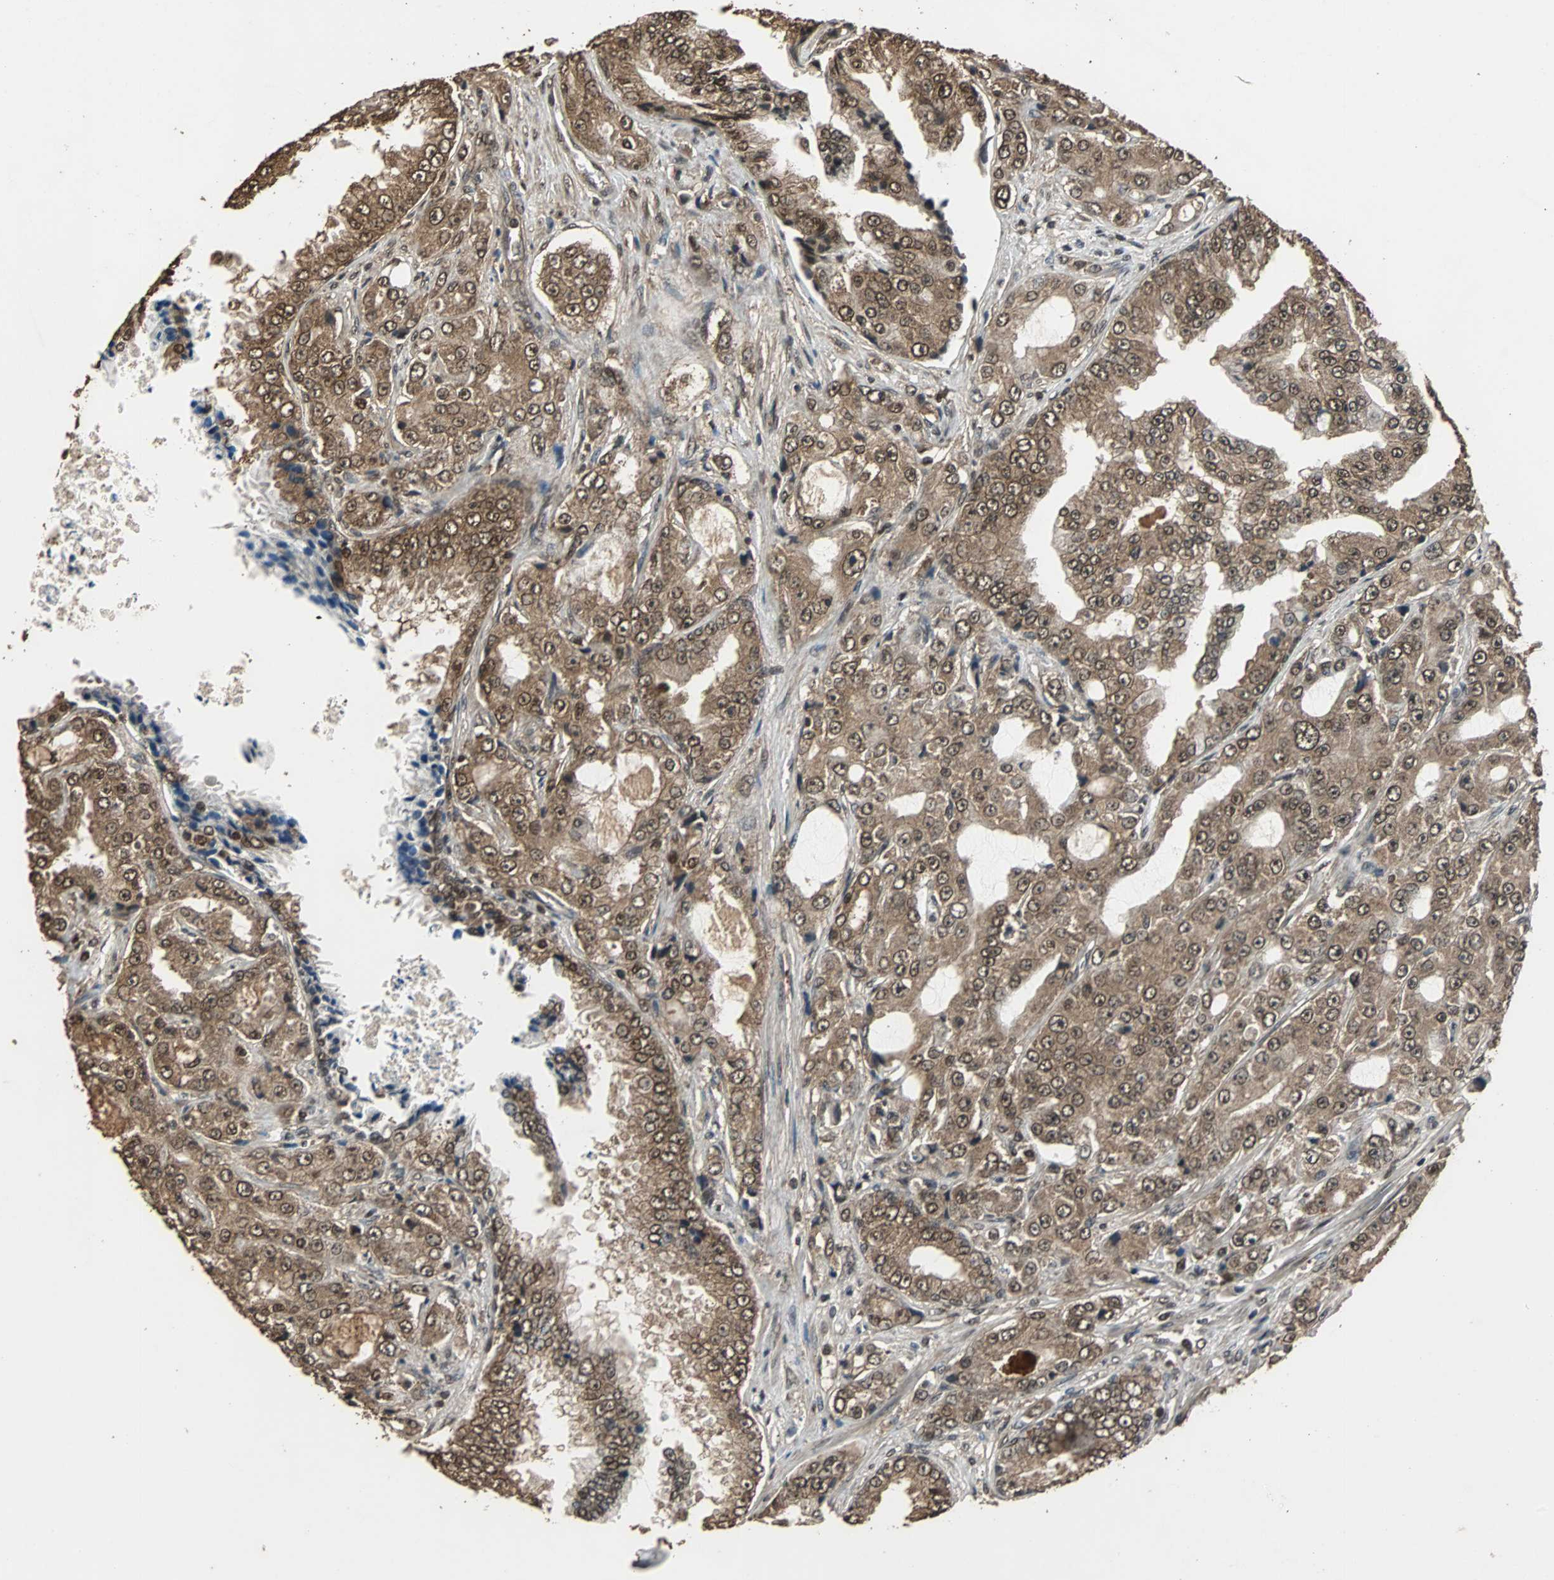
{"staining": {"intensity": "strong", "quantity": ">75%", "location": "cytoplasmic/membranous,nuclear"}, "tissue": "prostate cancer", "cell_type": "Tumor cells", "image_type": "cancer", "snomed": [{"axis": "morphology", "description": "Adenocarcinoma, High grade"}, {"axis": "topography", "description": "Prostate"}], "caption": "Immunohistochemistry (DAB (3,3'-diaminobenzidine)) staining of human prostate high-grade adenocarcinoma shows strong cytoplasmic/membranous and nuclear protein positivity in about >75% of tumor cells.", "gene": "ZNF18", "patient": {"sex": "male", "age": 73}}